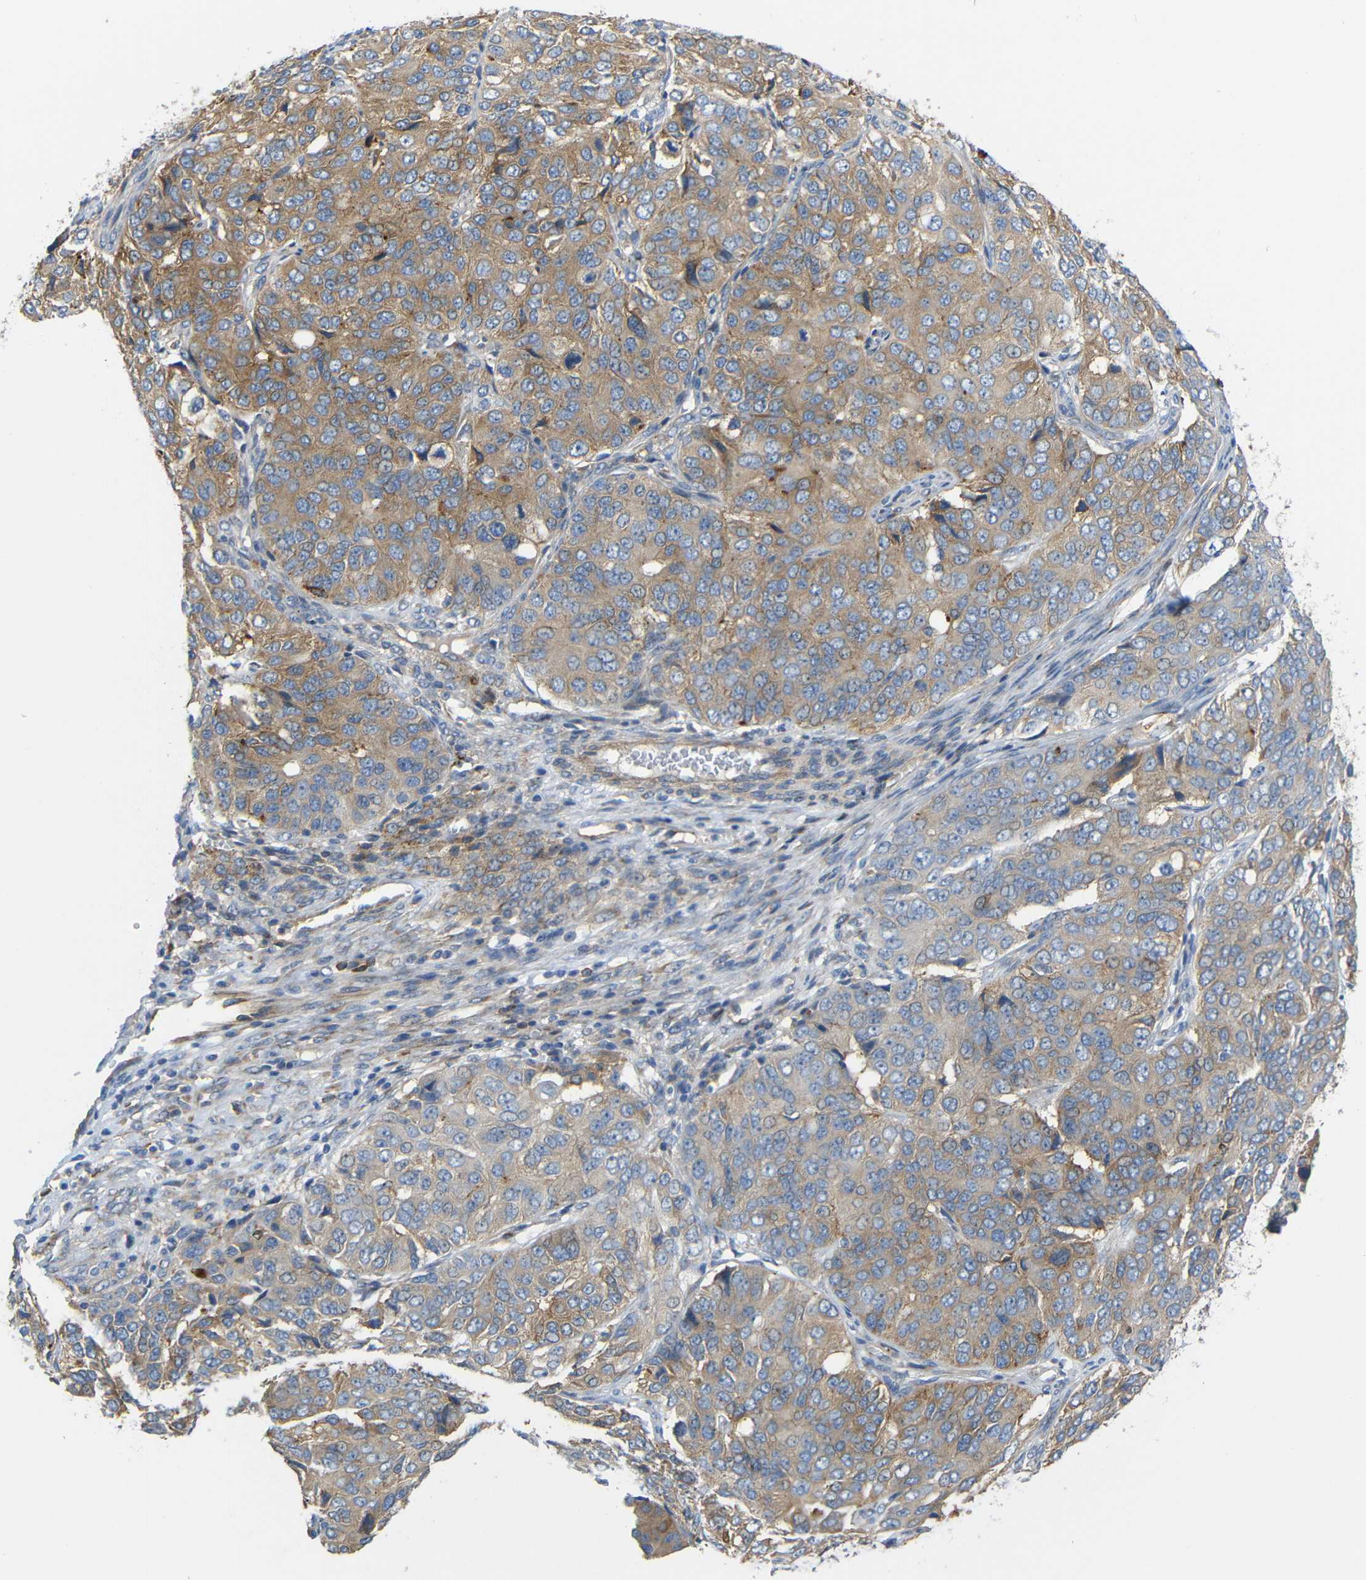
{"staining": {"intensity": "moderate", "quantity": ">75%", "location": "cytoplasmic/membranous"}, "tissue": "ovarian cancer", "cell_type": "Tumor cells", "image_type": "cancer", "snomed": [{"axis": "morphology", "description": "Carcinoma, endometroid"}, {"axis": "topography", "description": "Ovary"}], "caption": "Ovarian endometroid carcinoma stained with DAB (3,3'-diaminobenzidine) immunohistochemistry (IHC) displays medium levels of moderate cytoplasmic/membranous expression in about >75% of tumor cells. (DAB IHC, brown staining for protein, blue staining for nuclei).", "gene": "SYPL1", "patient": {"sex": "female", "age": 51}}